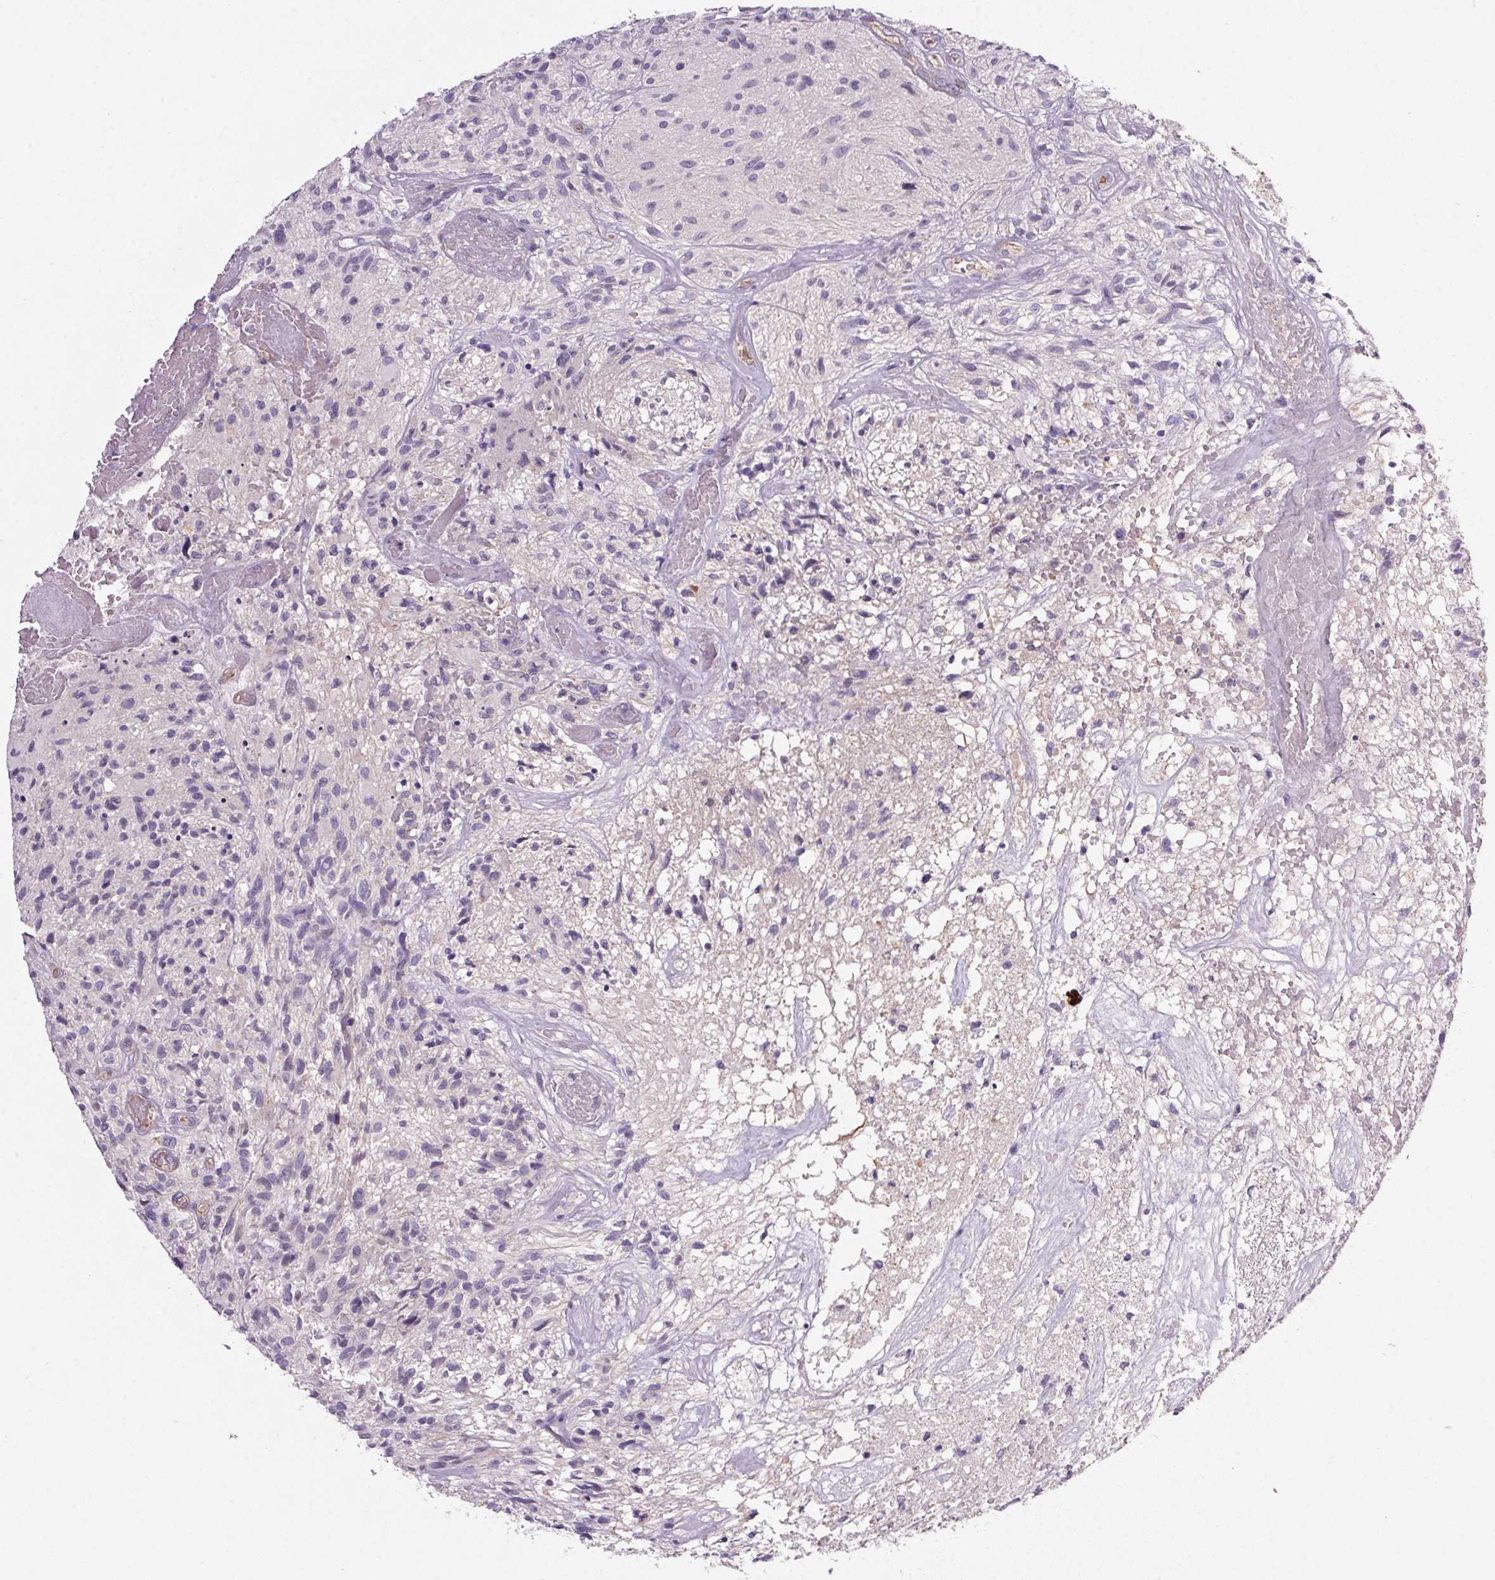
{"staining": {"intensity": "negative", "quantity": "none", "location": "none"}, "tissue": "glioma", "cell_type": "Tumor cells", "image_type": "cancer", "snomed": [{"axis": "morphology", "description": "Glioma, malignant, High grade"}, {"axis": "topography", "description": "Brain"}], "caption": "This histopathology image is of high-grade glioma (malignant) stained with IHC to label a protein in brown with the nuclei are counter-stained blue. There is no expression in tumor cells.", "gene": "APOC4", "patient": {"sex": "male", "age": 75}}